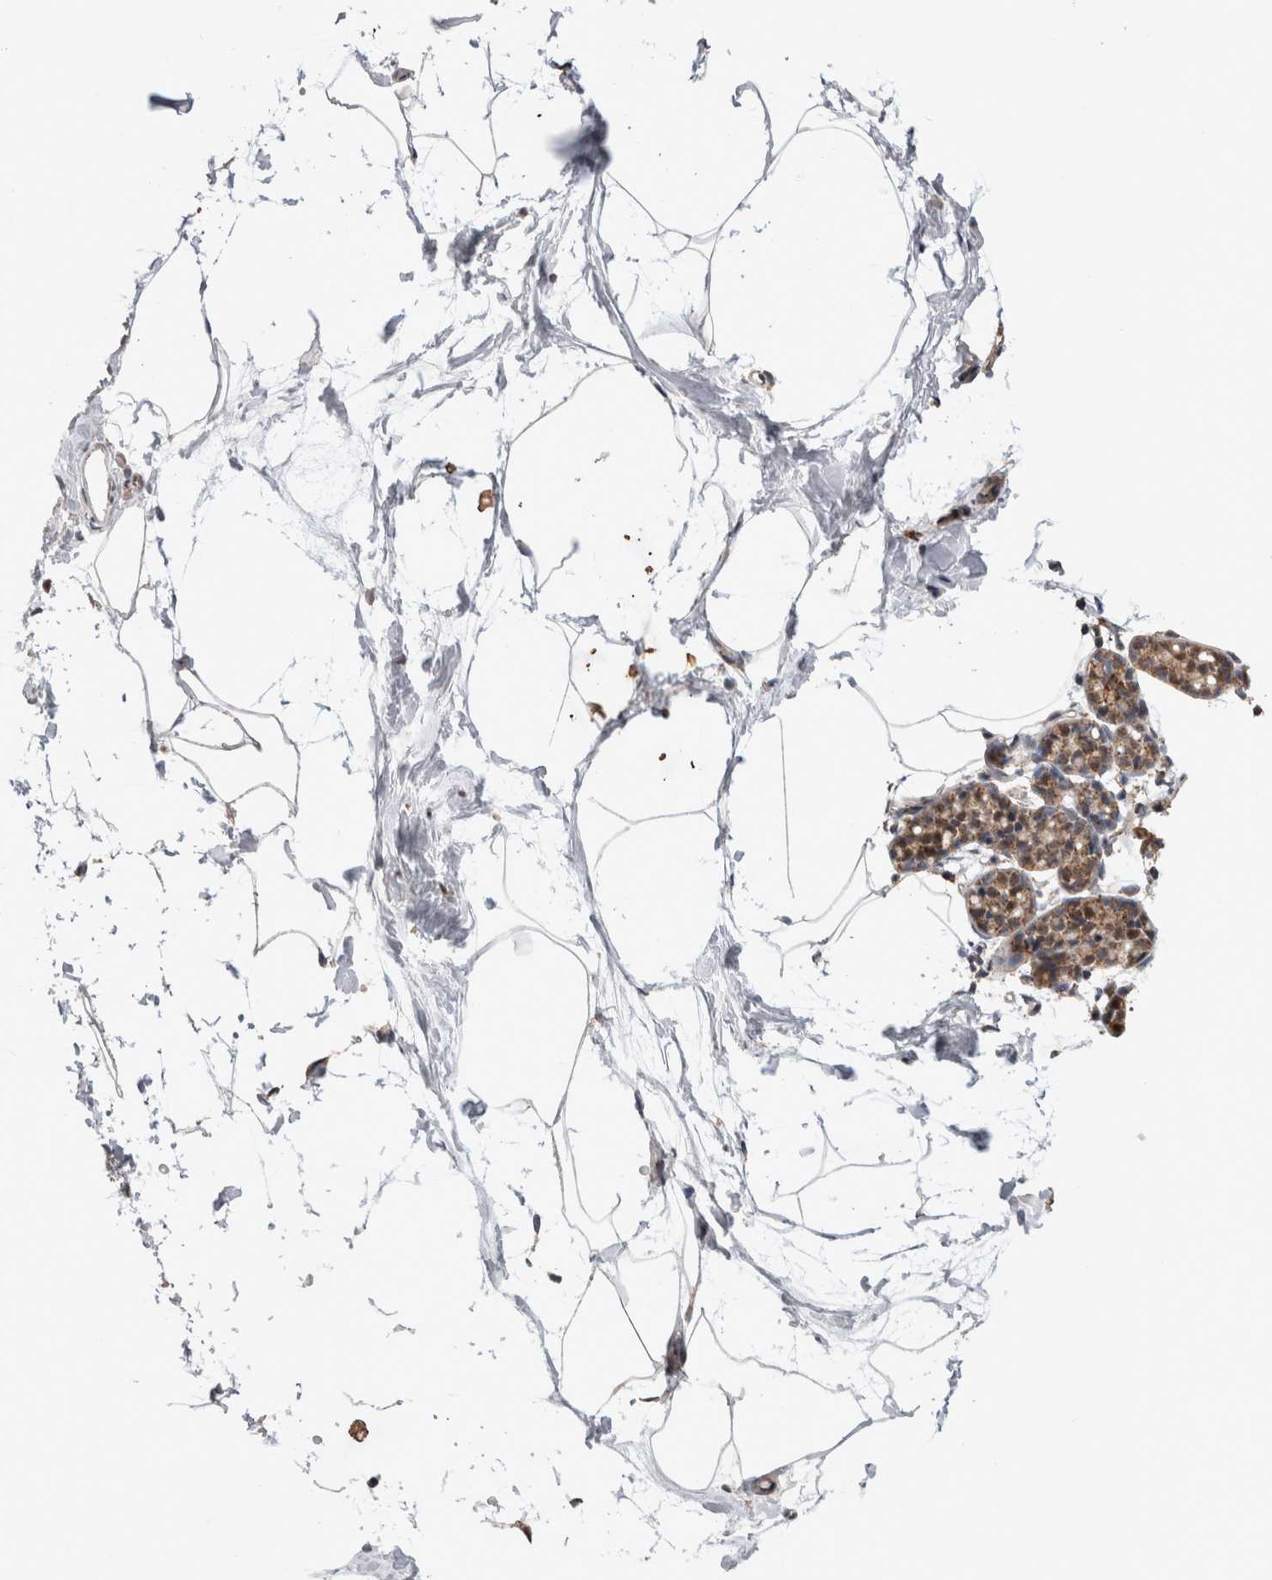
{"staining": {"intensity": "weak", "quantity": "25%-75%", "location": "cytoplasmic/membranous"}, "tissue": "breast", "cell_type": "Adipocytes", "image_type": "normal", "snomed": [{"axis": "morphology", "description": "Normal tissue, NOS"}, {"axis": "topography", "description": "Breast"}], "caption": "Brown immunohistochemical staining in normal breast exhibits weak cytoplasmic/membranous staining in approximately 25%-75% of adipocytes. Ihc stains the protein in brown and the nuclei are stained blue.", "gene": "MRPL37", "patient": {"sex": "female", "age": 62}}